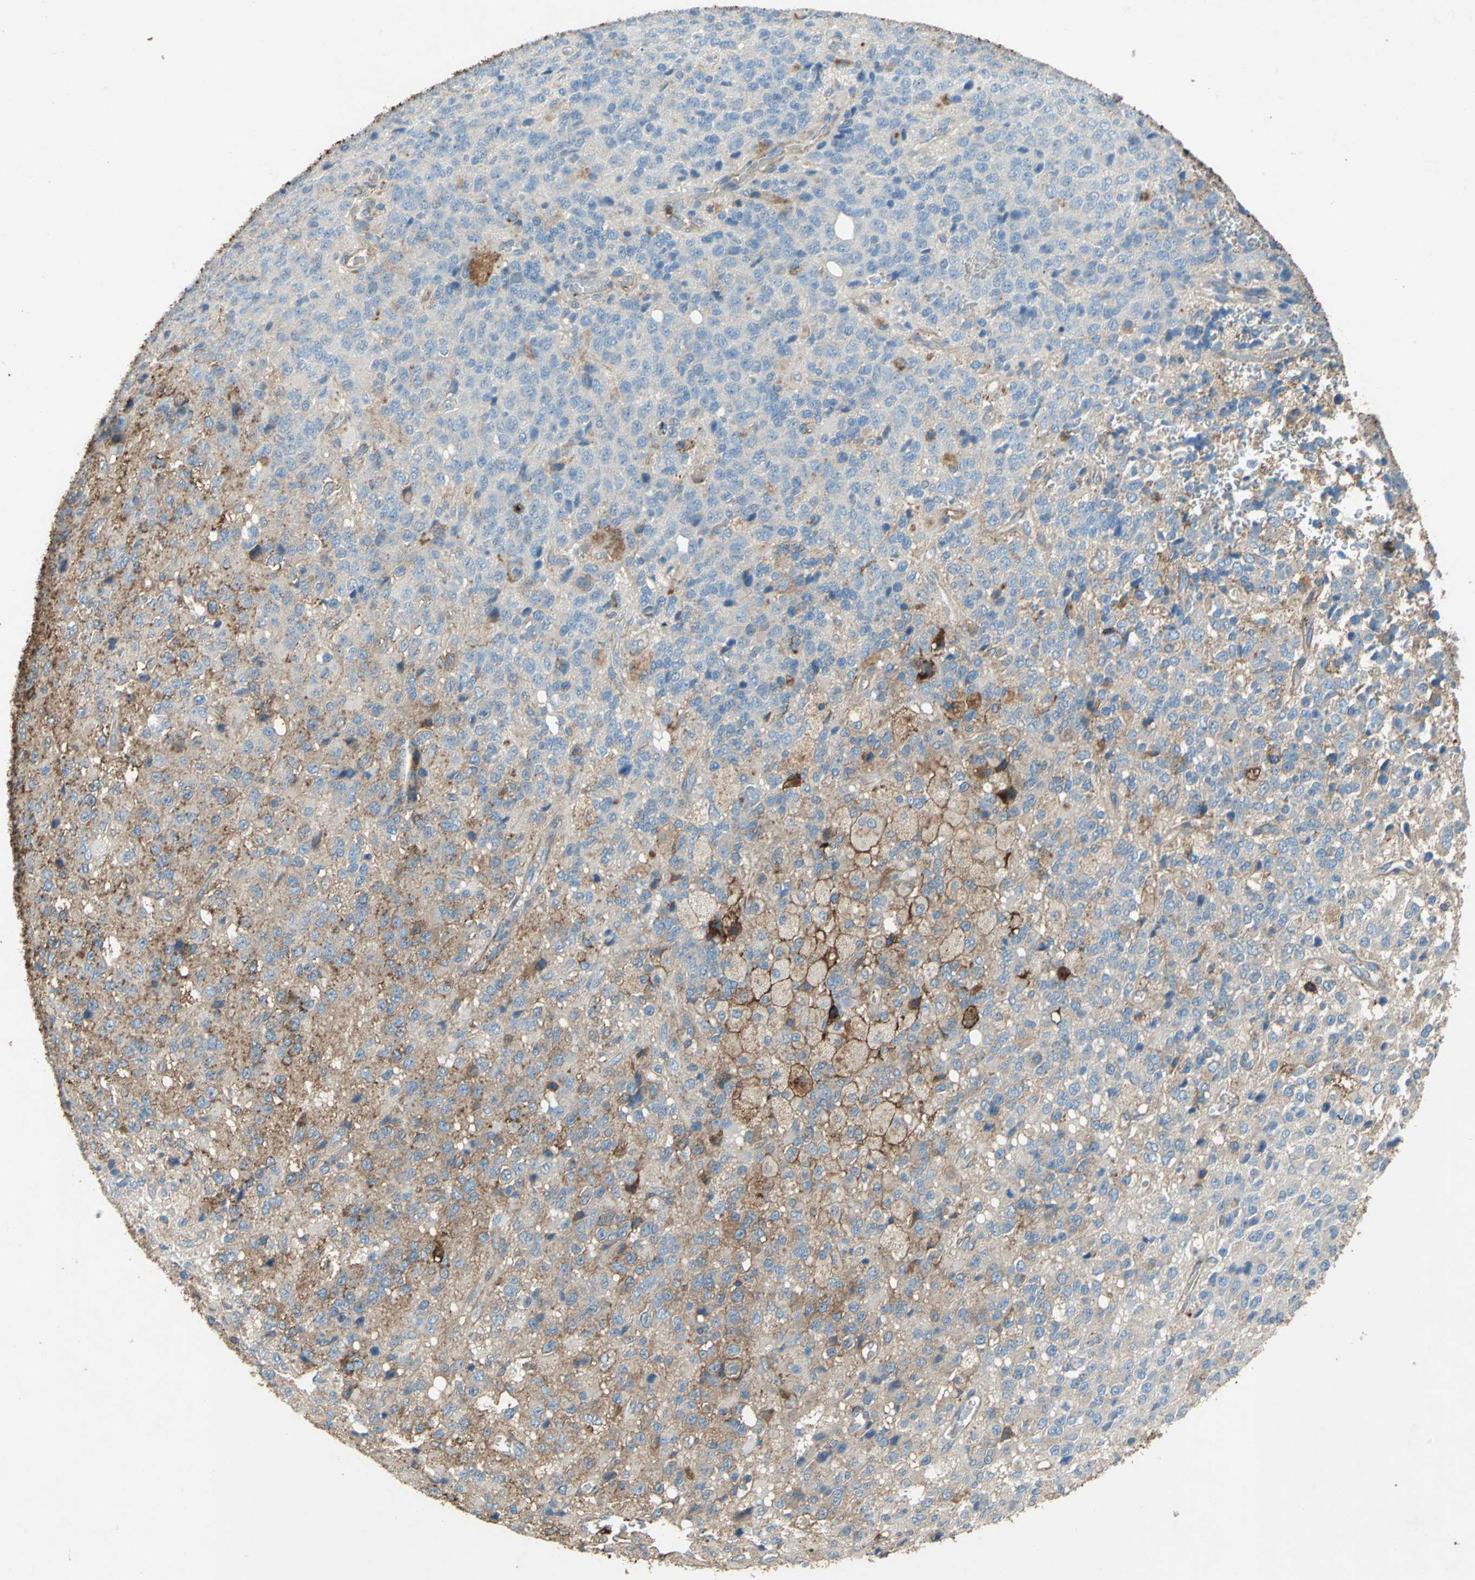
{"staining": {"intensity": "weak", "quantity": "<25%", "location": "cytoplasmic/membranous"}, "tissue": "glioma", "cell_type": "Tumor cells", "image_type": "cancer", "snomed": [{"axis": "morphology", "description": "Glioma, malignant, High grade"}, {"axis": "topography", "description": "pancreas cauda"}], "caption": "Tumor cells show no significant protein positivity in malignant glioma (high-grade). (Stains: DAB immunohistochemistry (IHC) with hematoxylin counter stain, Microscopy: brightfield microscopy at high magnification).", "gene": "CCR6", "patient": {"sex": "male", "age": 60}}